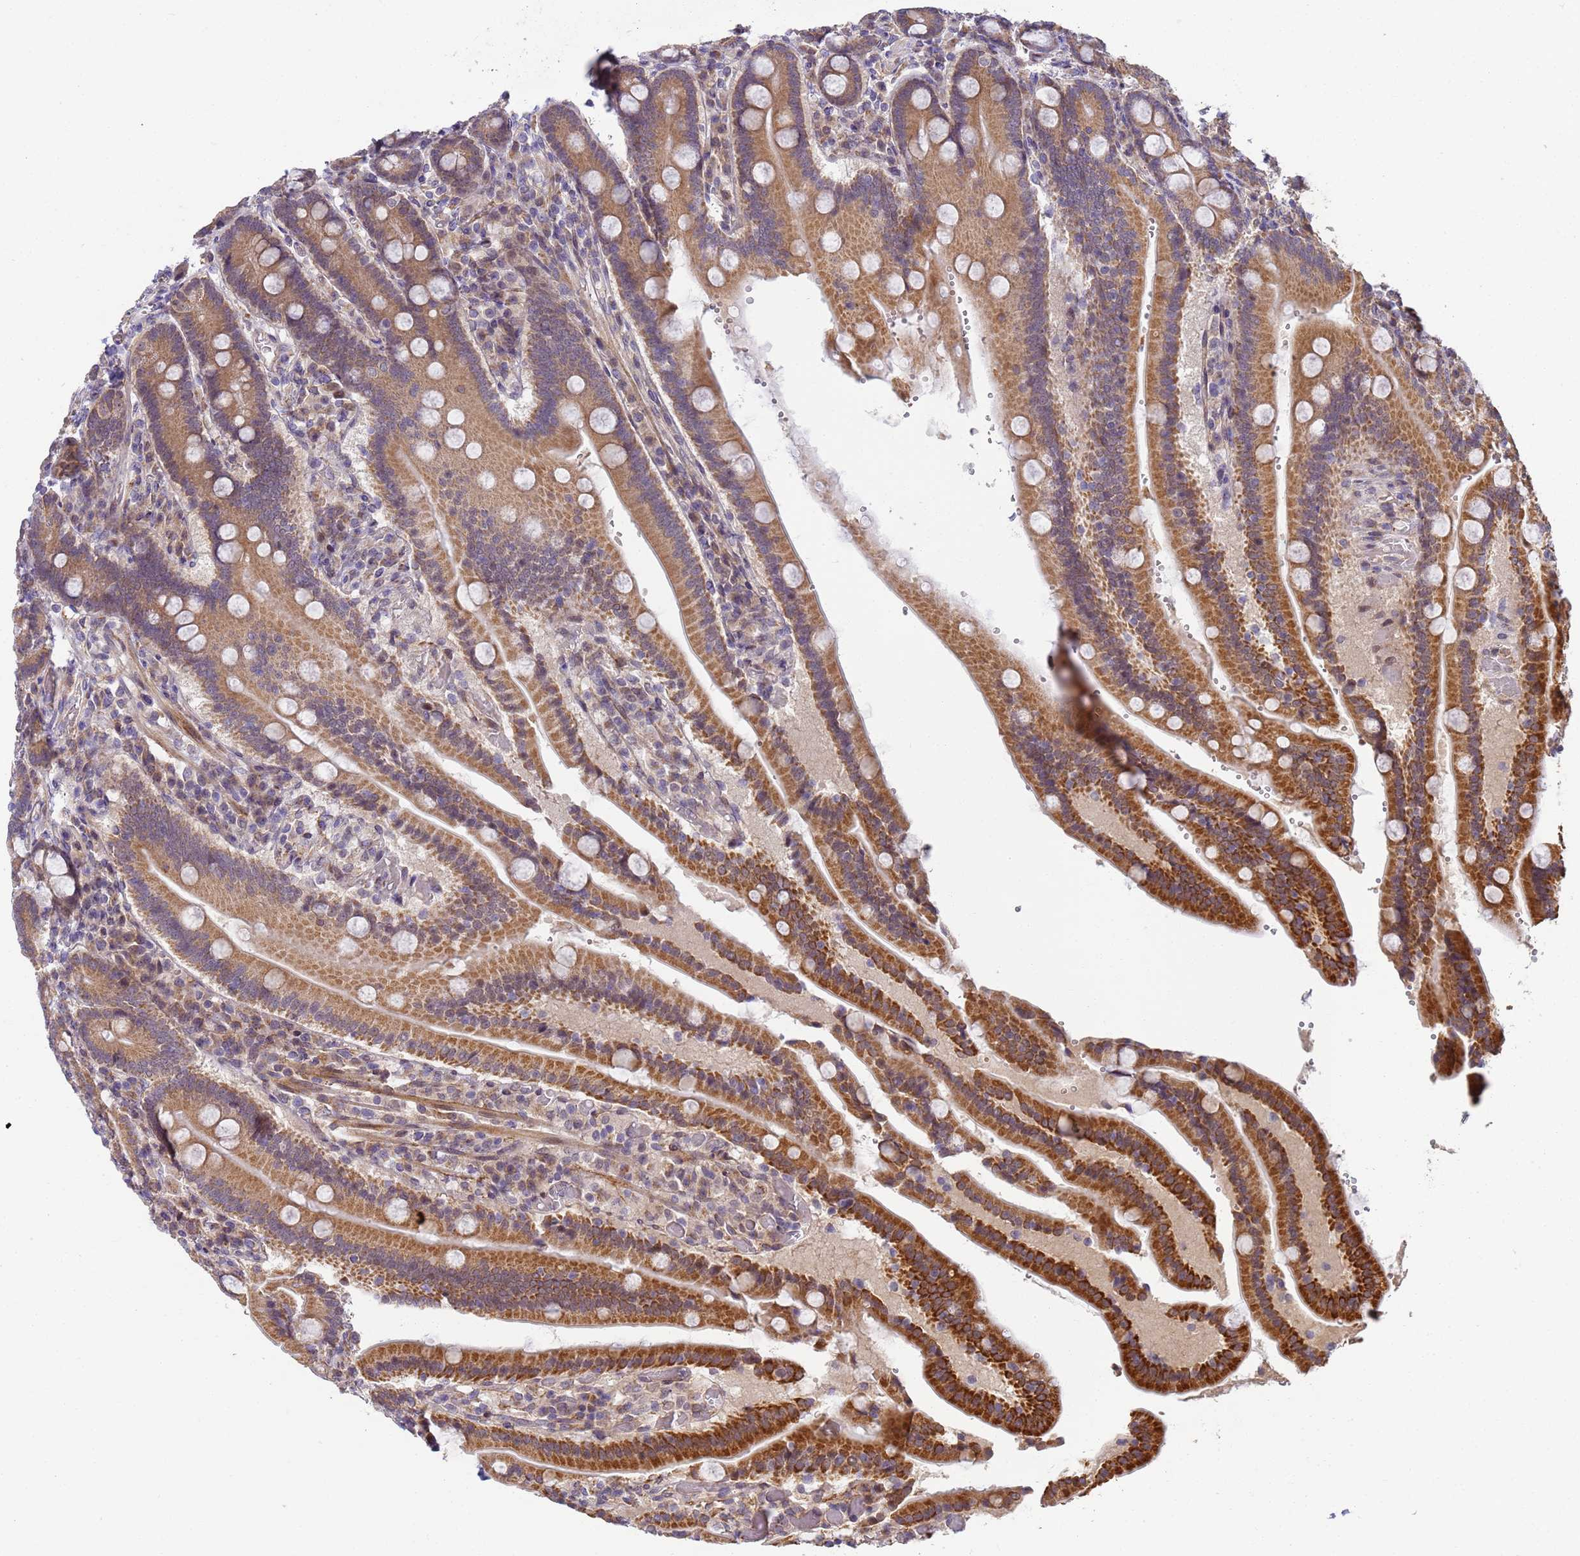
{"staining": {"intensity": "moderate", "quantity": ">75%", "location": "cytoplasmic/membranous"}, "tissue": "duodenum", "cell_type": "Glandular cells", "image_type": "normal", "snomed": [{"axis": "morphology", "description": "Normal tissue, NOS"}, {"axis": "topography", "description": "Duodenum"}], "caption": "DAB (3,3'-diaminobenzidine) immunohistochemical staining of benign human duodenum reveals moderate cytoplasmic/membranous protein expression in approximately >75% of glandular cells.", "gene": "RAPGEF3", "patient": {"sex": "female", "age": 62}}